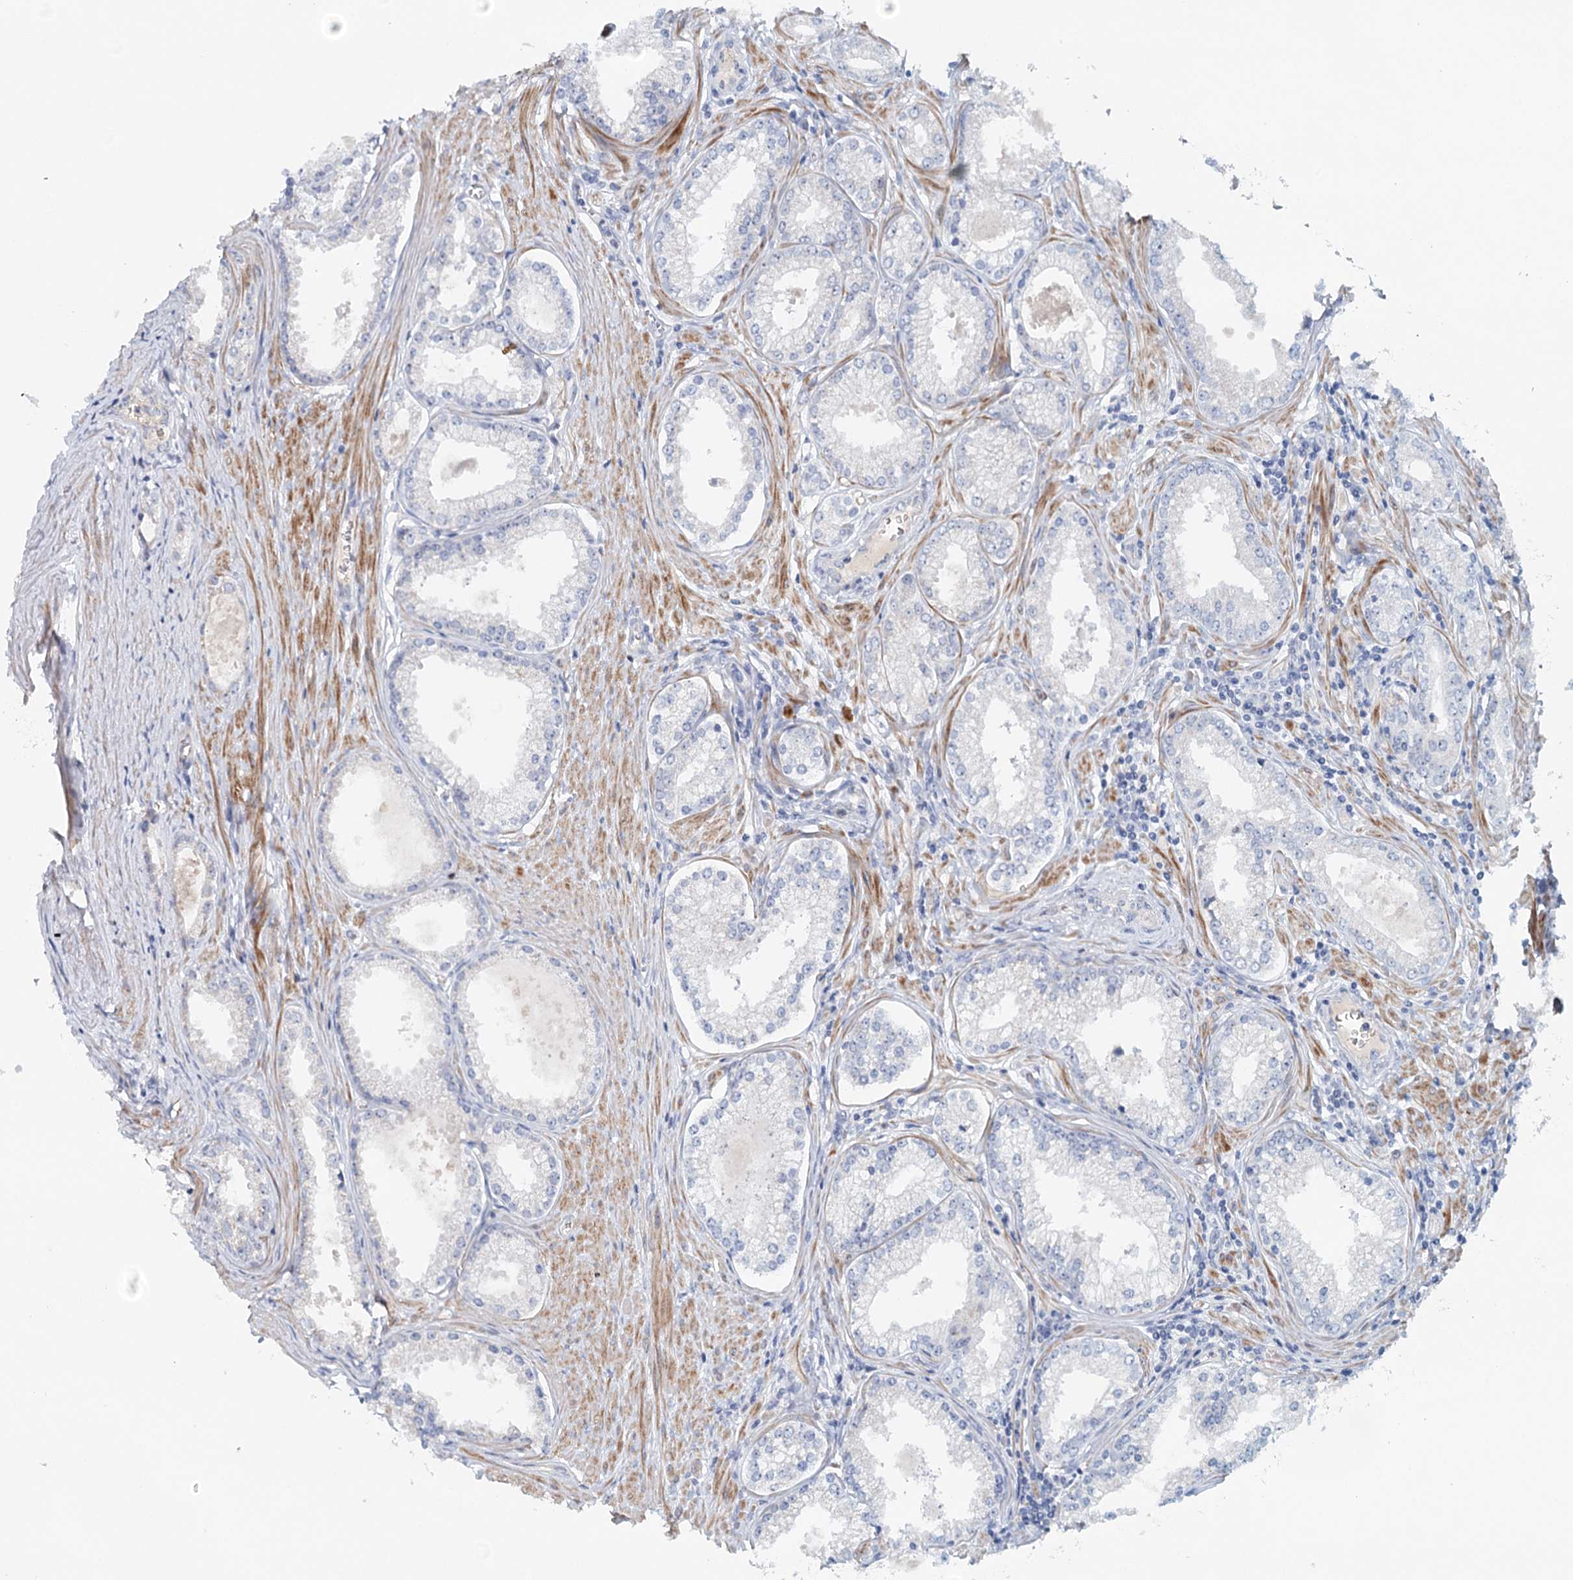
{"staining": {"intensity": "negative", "quantity": "none", "location": "none"}, "tissue": "prostate cancer", "cell_type": "Tumor cells", "image_type": "cancer", "snomed": [{"axis": "morphology", "description": "Adenocarcinoma, High grade"}, {"axis": "topography", "description": "Prostate"}], "caption": "IHC of prostate cancer (high-grade adenocarcinoma) exhibits no positivity in tumor cells. (DAB IHC visualized using brightfield microscopy, high magnification).", "gene": "RBM43", "patient": {"sex": "male", "age": 68}}